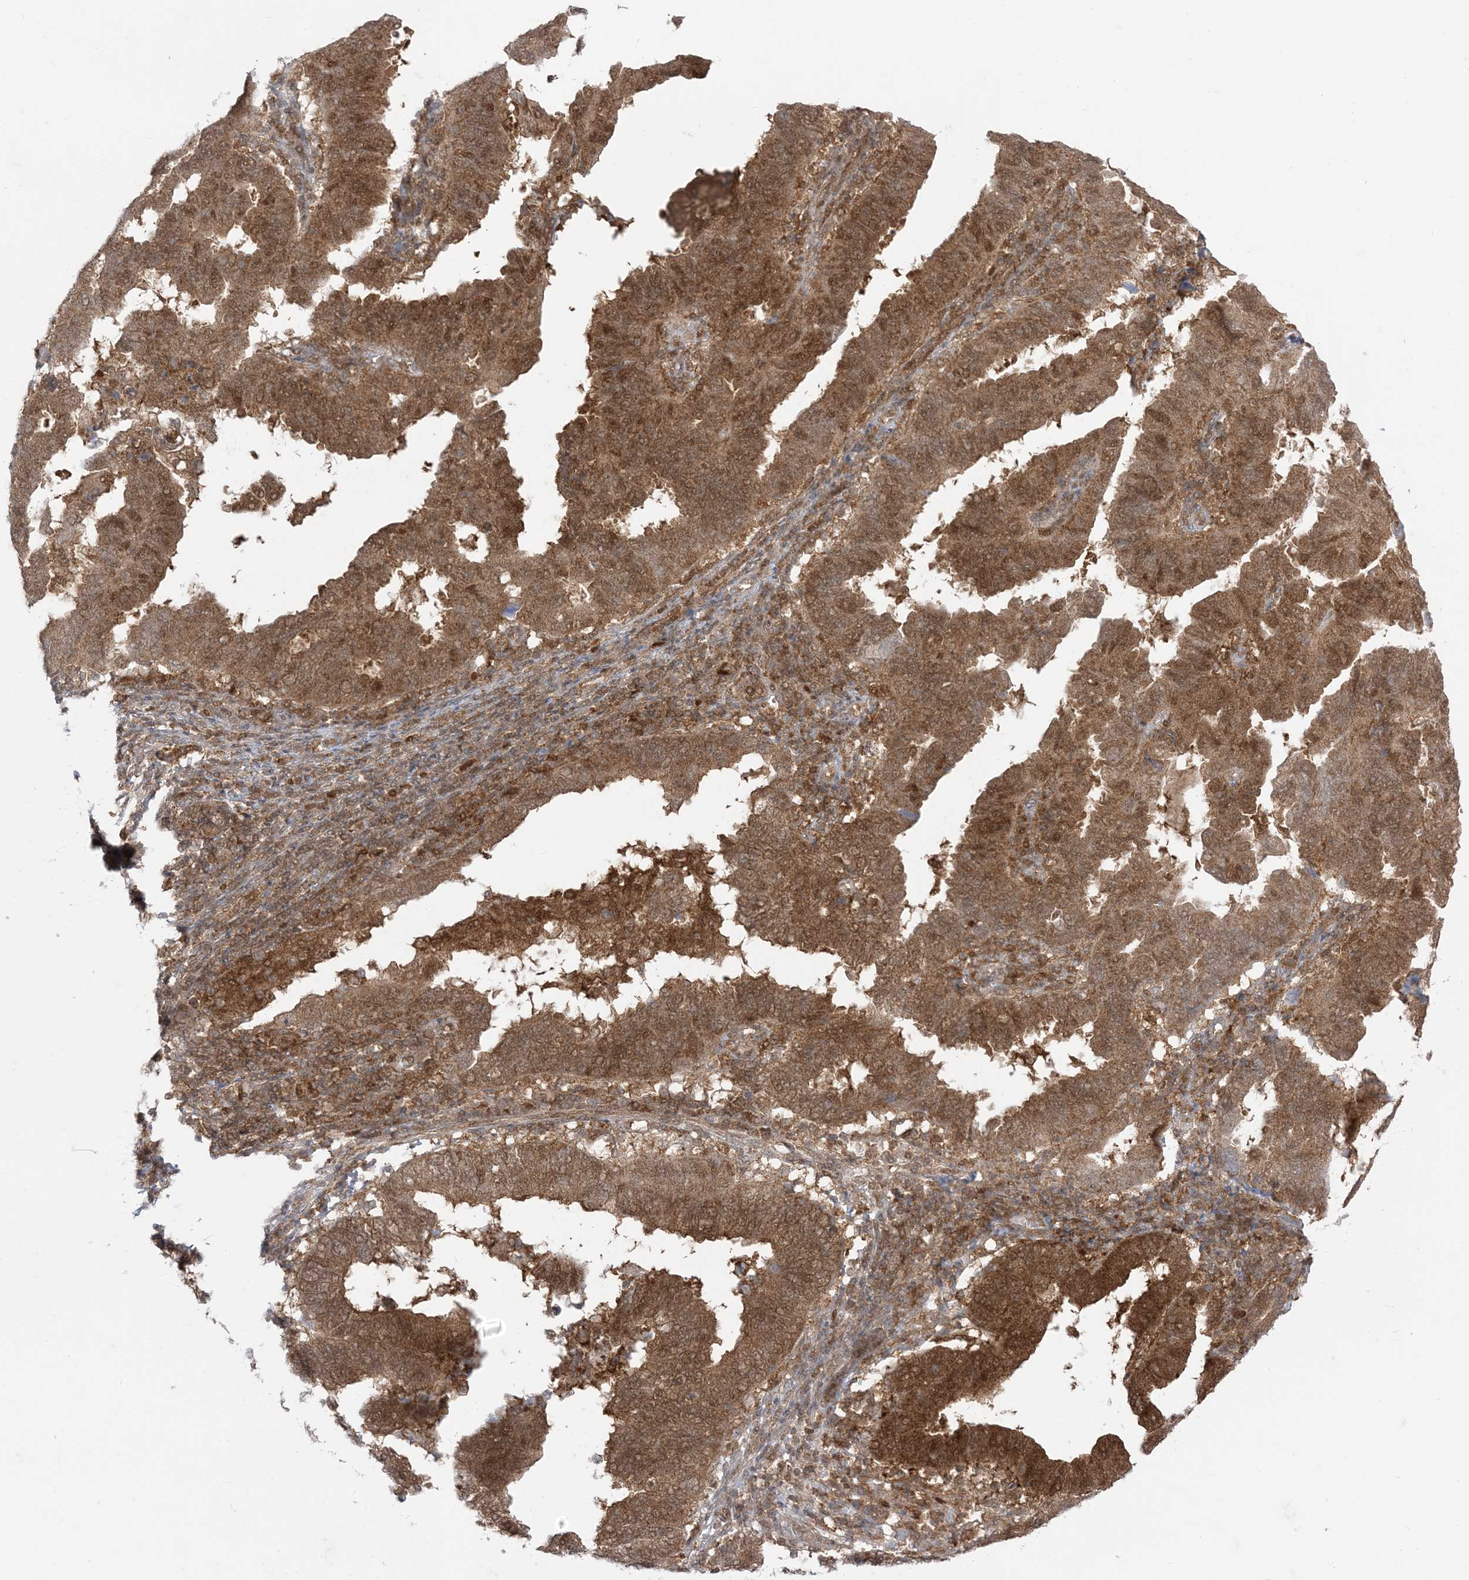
{"staining": {"intensity": "moderate", "quantity": ">75%", "location": "cytoplasmic/membranous,nuclear"}, "tissue": "endometrial cancer", "cell_type": "Tumor cells", "image_type": "cancer", "snomed": [{"axis": "morphology", "description": "Adenocarcinoma, NOS"}, {"axis": "topography", "description": "Uterus"}], "caption": "Endometrial cancer stained for a protein shows moderate cytoplasmic/membranous and nuclear positivity in tumor cells. Immunohistochemistry (ihc) stains the protein in brown and the nuclei are stained blue.", "gene": "PTPA", "patient": {"sex": "female", "age": 77}}